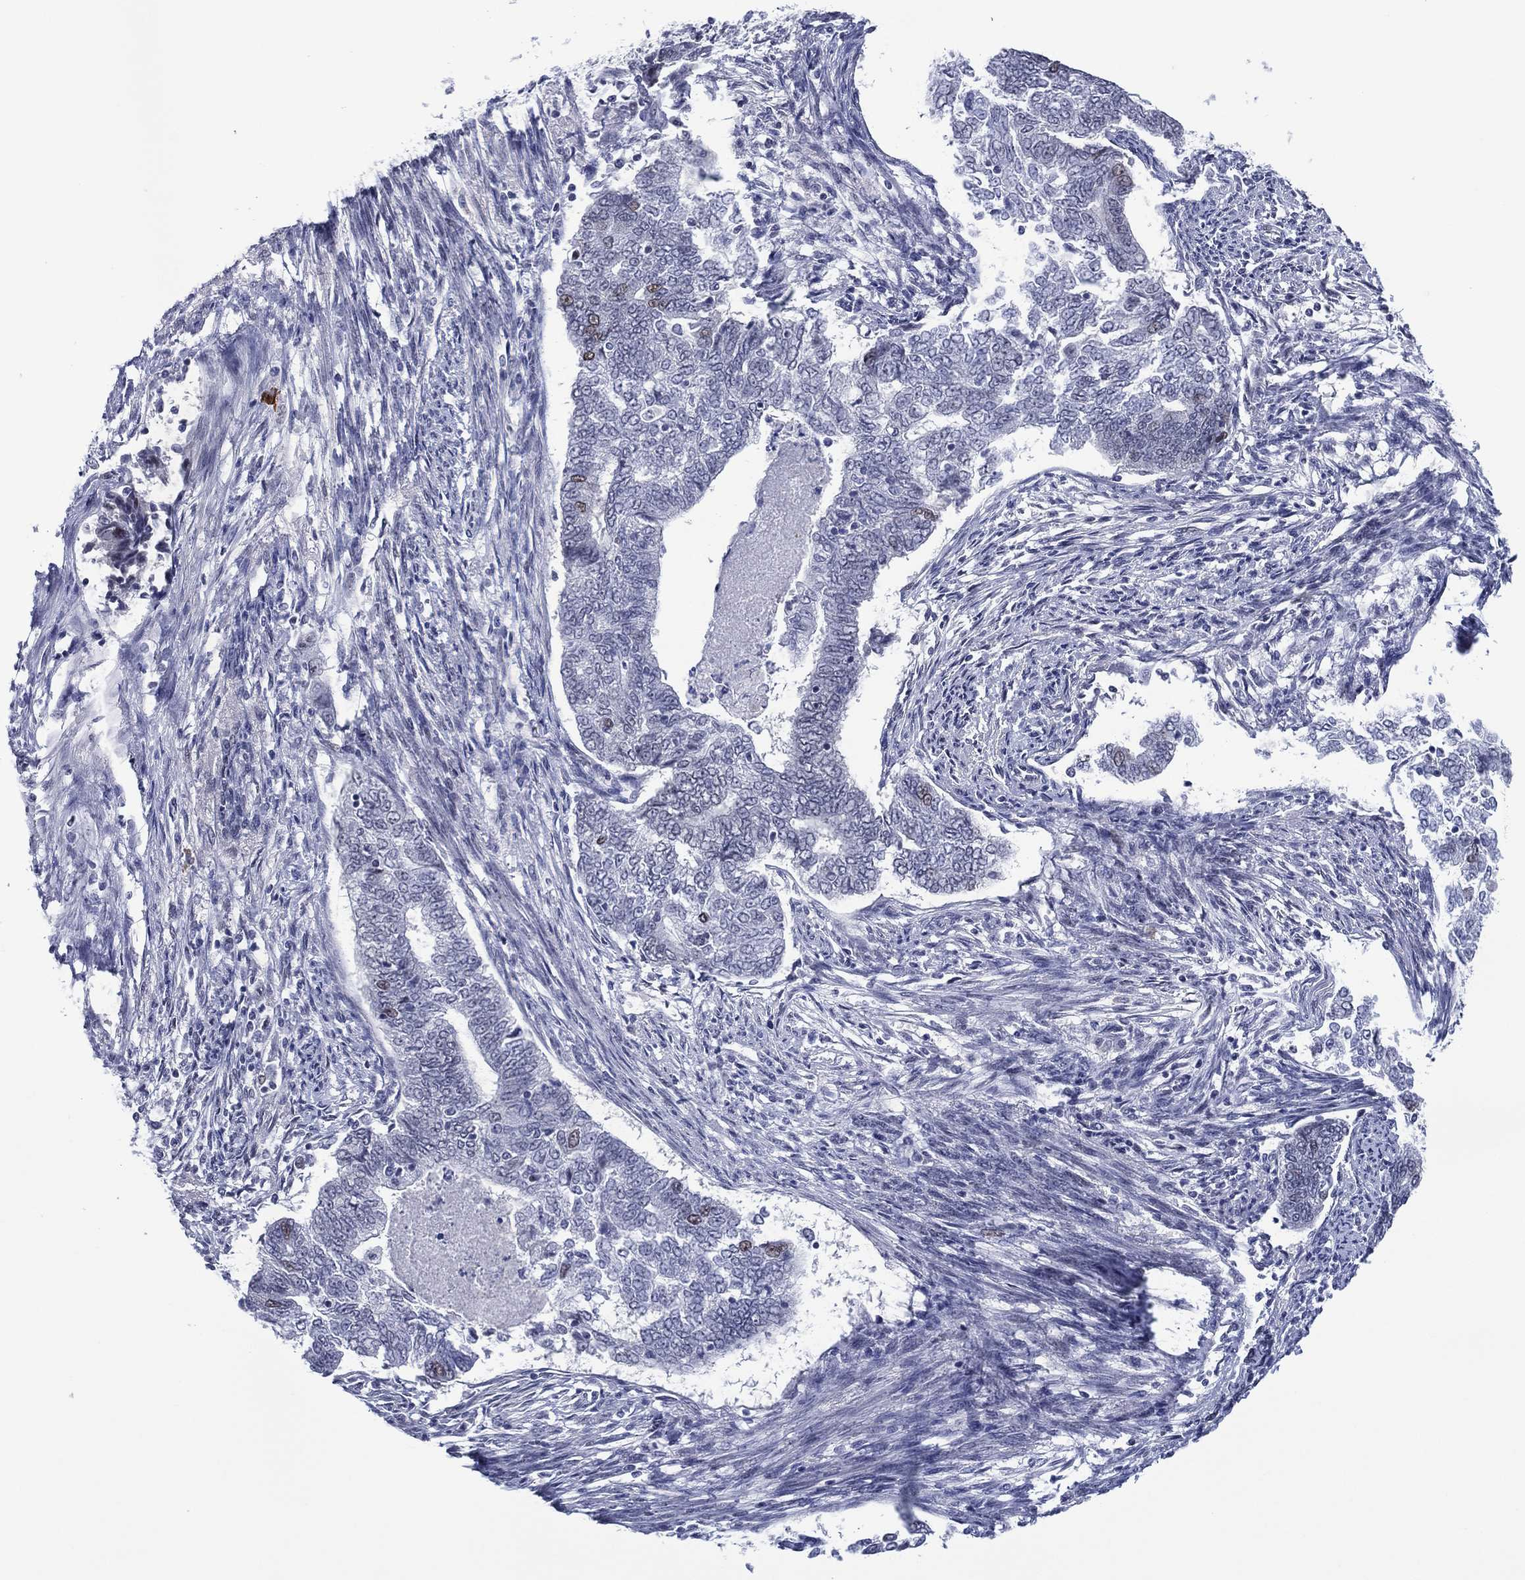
{"staining": {"intensity": "moderate", "quantity": "<25%", "location": "nuclear"}, "tissue": "endometrial cancer", "cell_type": "Tumor cells", "image_type": "cancer", "snomed": [{"axis": "morphology", "description": "Adenocarcinoma, NOS"}, {"axis": "topography", "description": "Endometrium"}], "caption": "High-magnification brightfield microscopy of adenocarcinoma (endometrial) stained with DAB (brown) and counterstained with hematoxylin (blue). tumor cells exhibit moderate nuclear staining is seen in about<25% of cells.", "gene": "GATA6", "patient": {"sex": "female", "age": 65}}